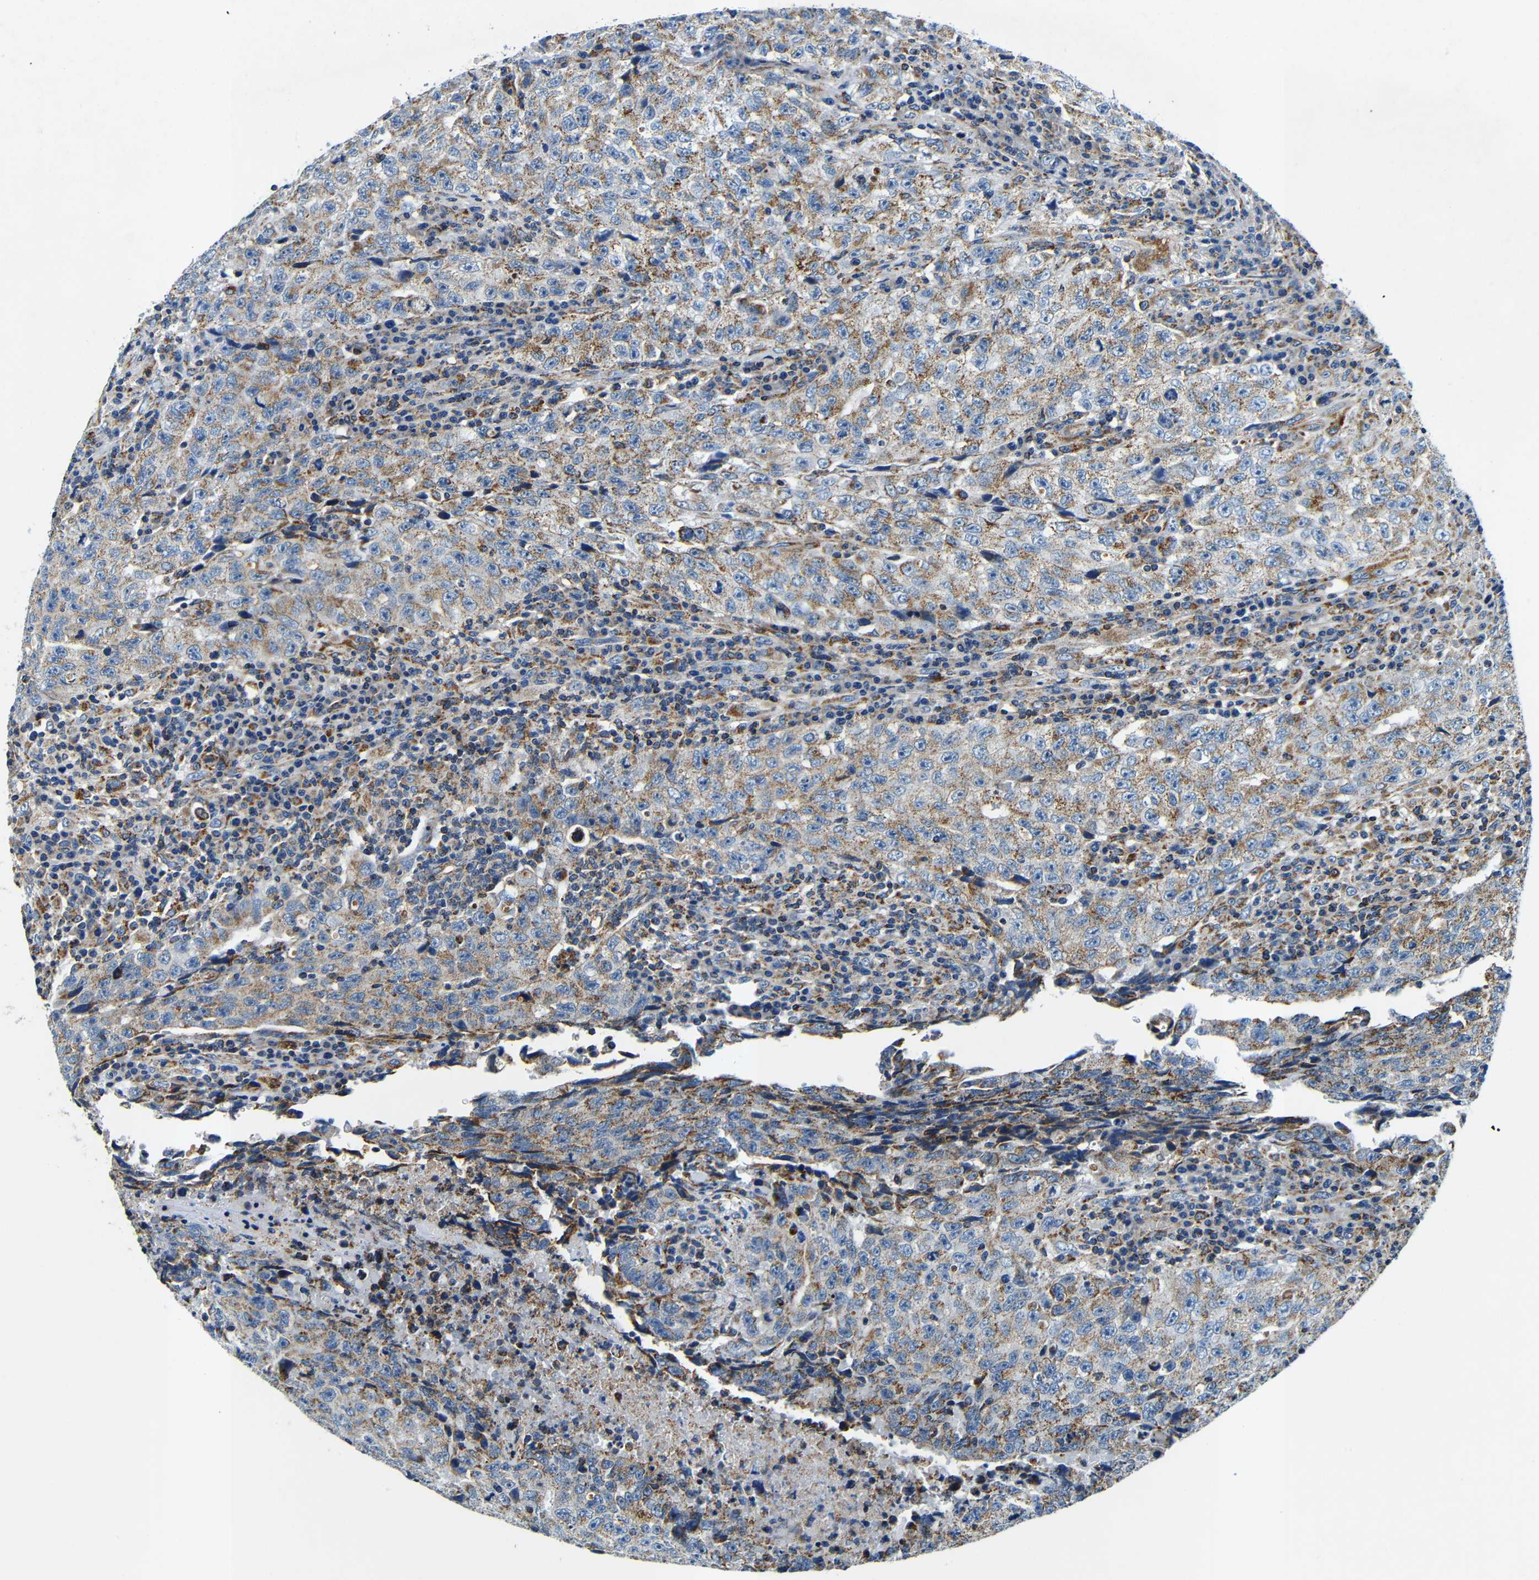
{"staining": {"intensity": "moderate", "quantity": "25%-75%", "location": "cytoplasmic/membranous"}, "tissue": "testis cancer", "cell_type": "Tumor cells", "image_type": "cancer", "snomed": [{"axis": "morphology", "description": "Necrosis, NOS"}, {"axis": "morphology", "description": "Carcinoma, Embryonal, NOS"}, {"axis": "topography", "description": "Testis"}], "caption": "Immunohistochemical staining of testis cancer (embryonal carcinoma) demonstrates medium levels of moderate cytoplasmic/membranous protein expression in about 25%-75% of tumor cells.", "gene": "GALNT18", "patient": {"sex": "male", "age": 19}}